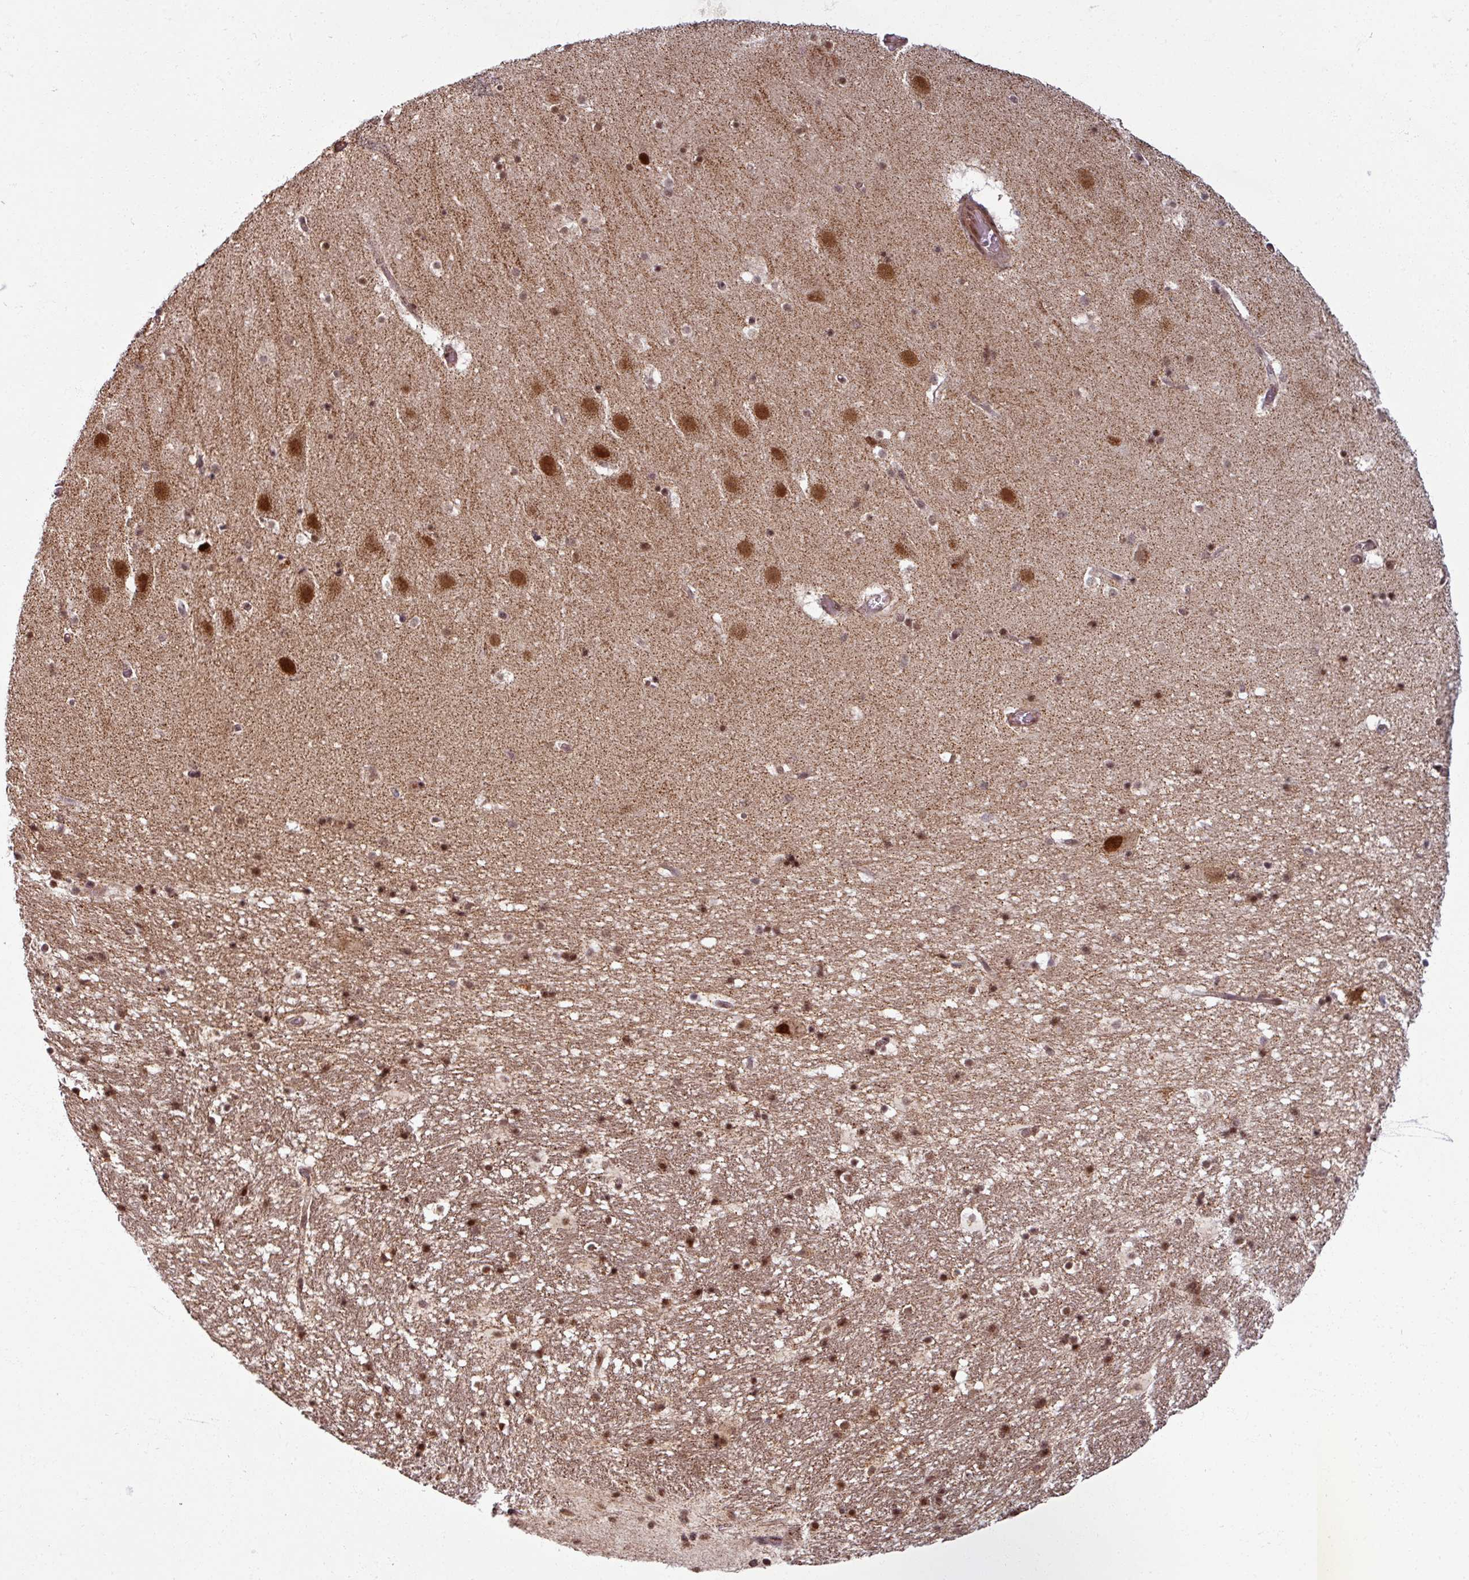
{"staining": {"intensity": "strong", "quantity": "25%-75%", "location": "nuclear"}, "tissue": "hippocampus", "cell_type": "Glial cells", "image_type": "normal", "snomed": [{"axis": "morphology", "description": "Normal tissue, NOS"}, {"axis": "topography", "description": "Hippocampus"}], "caption": "Immunohistochemical staining of benign hippocampus exhibits 25%-75% levels of strong nuclear protein staining in about 25%-75% of glial cells.", "gene": "SWI5", "patient": {"sex": "male", "age": 37}}